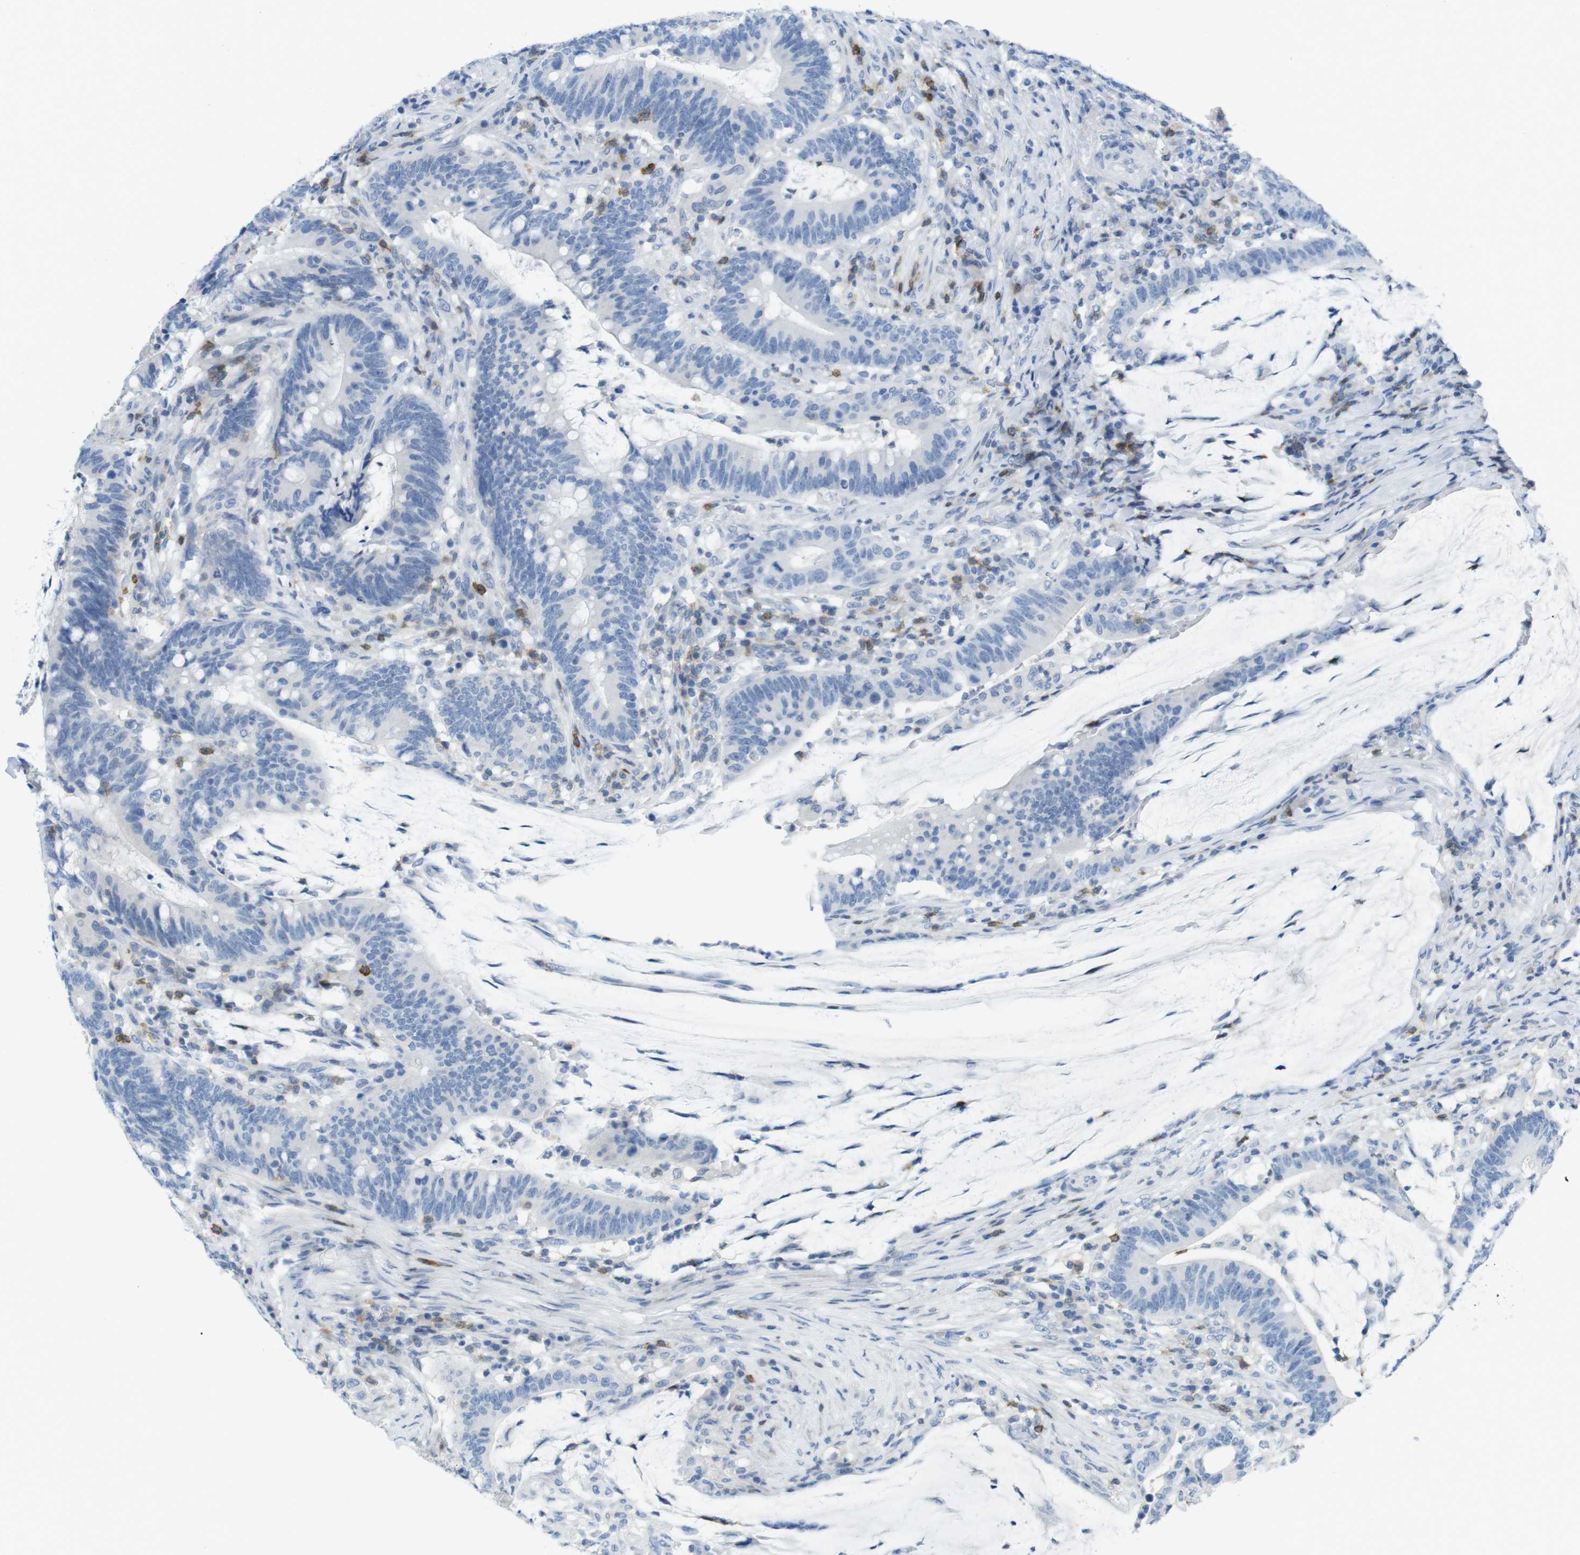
{"staining": {"intensity": "negative", "quantity": "none", "location": "none"}, "tissue": "colorectal cancer", "cell_type": "Tumor cells", "image_type": "cancer", "snomed": [{"axis": "morphology", "description": "Normal tissue, NOS"}, {"axis": "morphology", "description": "Adenocarcinoma, NOS"}, {"axis": "topography", "description": "Colon"}], "caption": "This is a photomicrograph of immunohistochemistry staining of adenocarcinoma (colorectal), which shows no staining in tumor cells.", "gene": "CD5", "patient": {"sex": "female", "age": 66}}